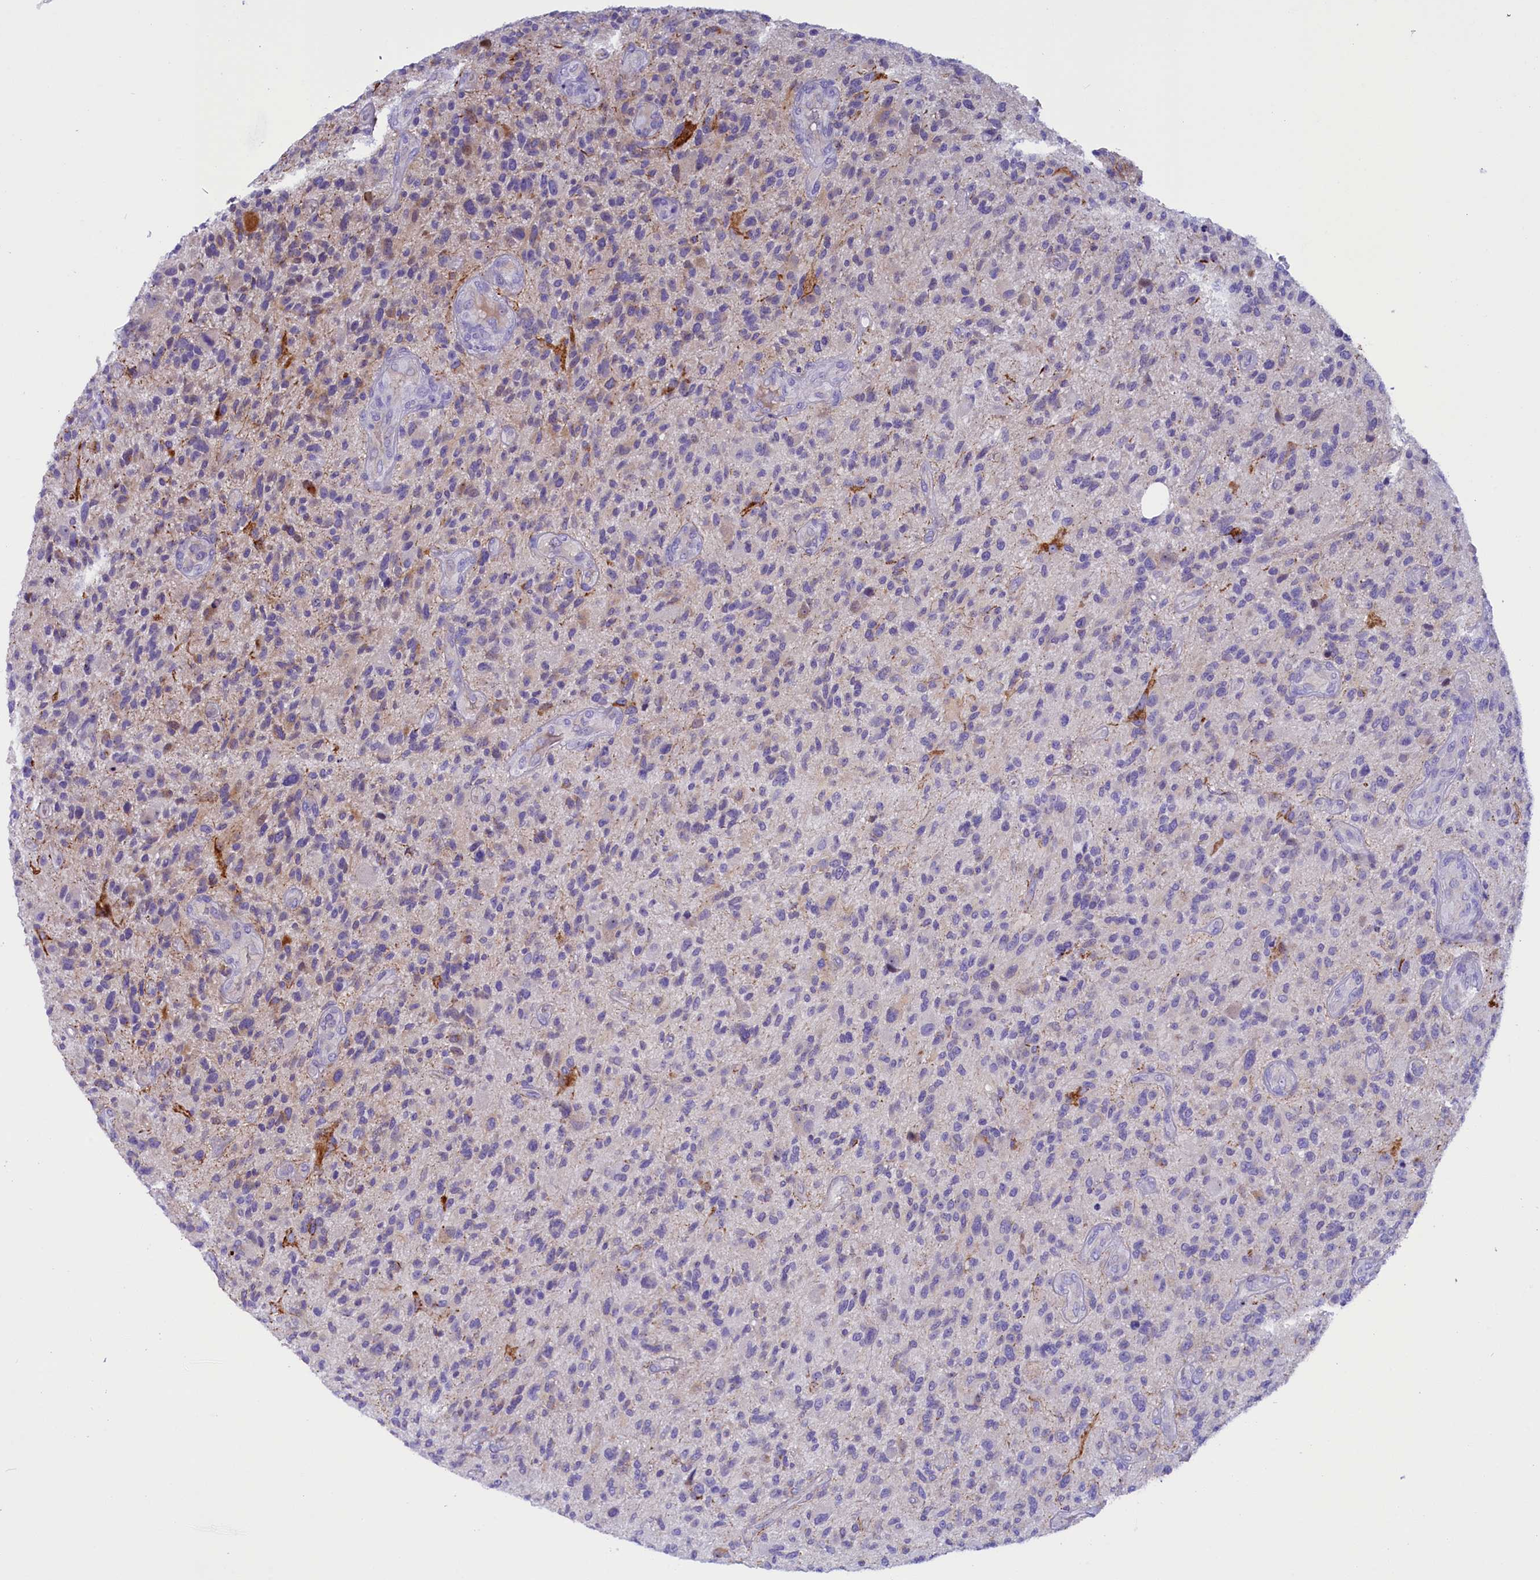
{"staining": {"intensity": "weak", "quantity": "<25%", "location": "cytoplasmic/membranous"}, "tissue": "glioma", "cell_type": "Tumor cells", "image_type": "cancer", "snomed": [{"axis": "morphology", "description": "Glioma, malignant, High grade"}, {"axis": "topography", "description": "Brain"}], "caption": "Immunohistochemical staining of high-grade glioma (malignant) demonstrates no significant positivity in tumor cells.", "gene": "RTTN", "patient": {"sex": "male", "age": 47}}